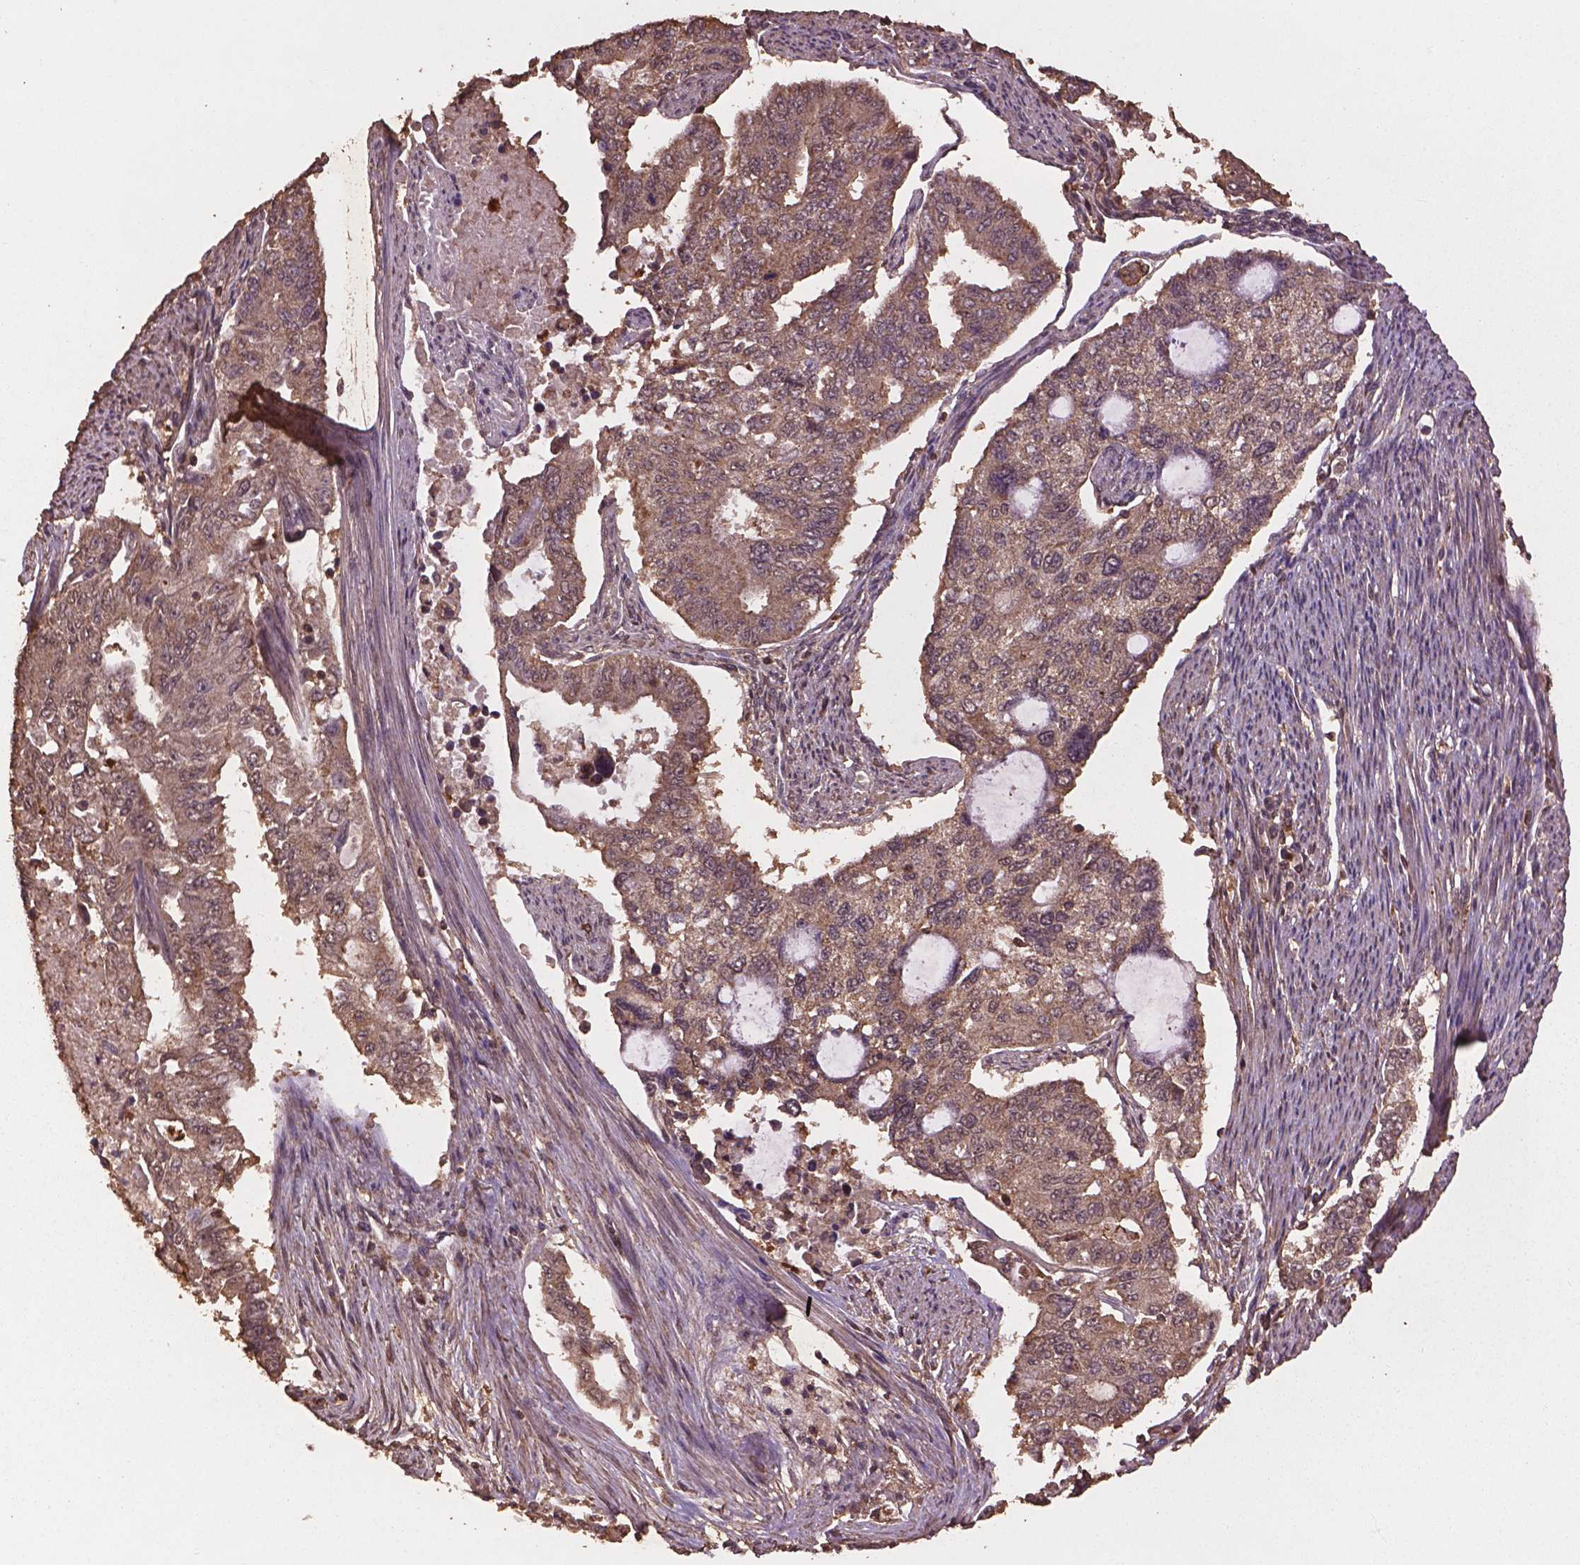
{"staining": {"intensity": "weak", "quantity": ">75%", "location": "cytoplasmic/membranous"}, "tissue": "endometrial cancer", "cell_type": "Tumor cells", "image_type": "cancer", "snomed": [{"axis": "morphology", "description": "Adenocarcinoma, NOS"}, {"axis": "topography", "description": "Uterus"}], "caption": "Approximately >75% of tumor cells in endometrial cancer (adenocarcinoma) exhibit weak cytoplasmic/membranous protein expression as visualized by brown immunohistochemical staining.", "gene": "BABAM1", "patient": {"sex": "female", "age": 59}}